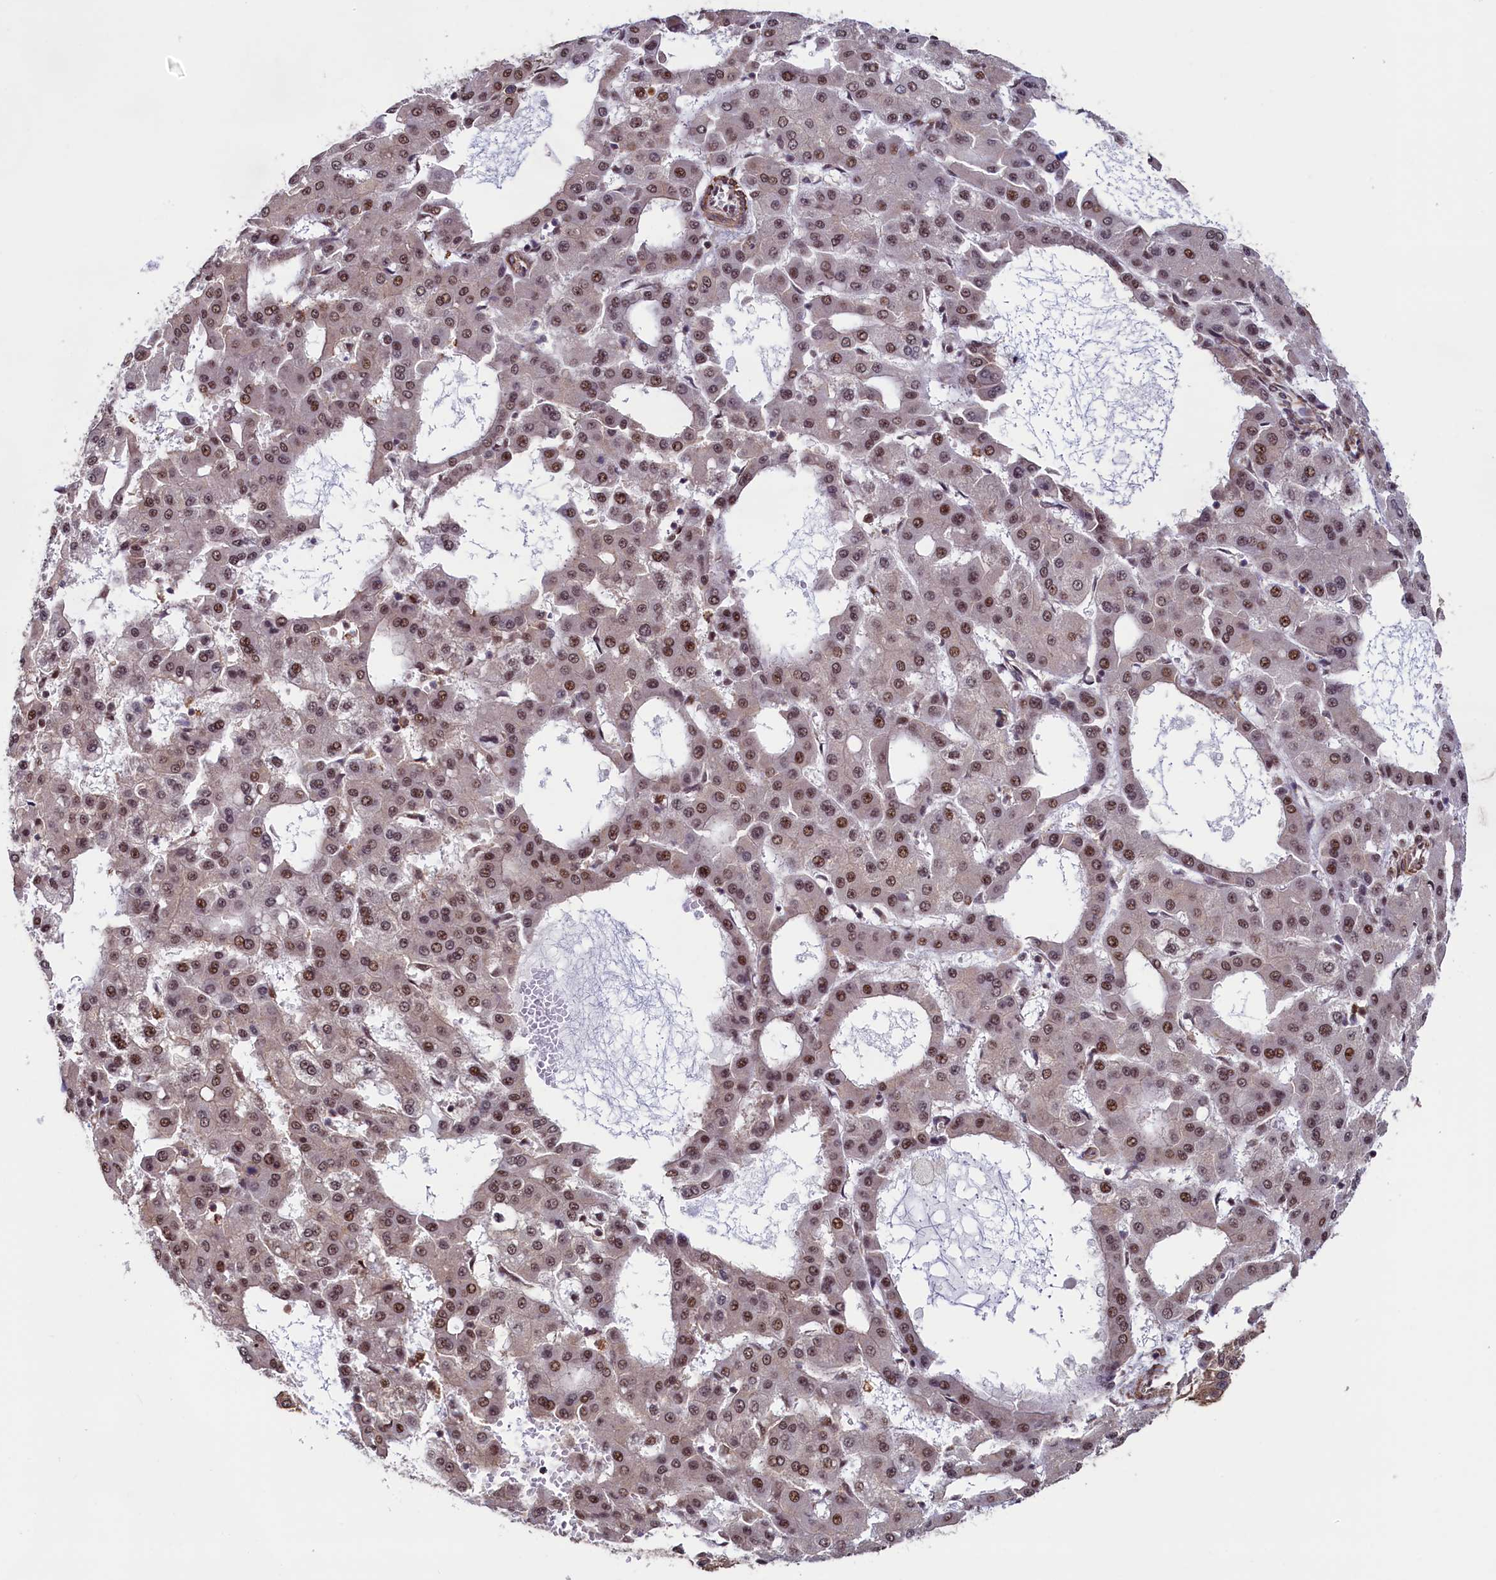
{"staining": {"intensity": "moderate", "quantity": "25%-75%", "location": "nuclear"}, "tissue": "liver cancer", "cell_type": "Tumor cells", "image_type": "cancer", "snomed": [{"axis": "morphology", "description": "Carcinoma, Hepatocellular, NOS"}, {"axis": "topography", "description": "Liver"}], "caption": "Immunohistochemical staining of human hepatocellular carcinoma (liver) demonstrates moderate nuclear protein staining in about 25%-75% of tumor cells.", "gene": "LEO1", "patient": {"sex": "male", "age": 47}}